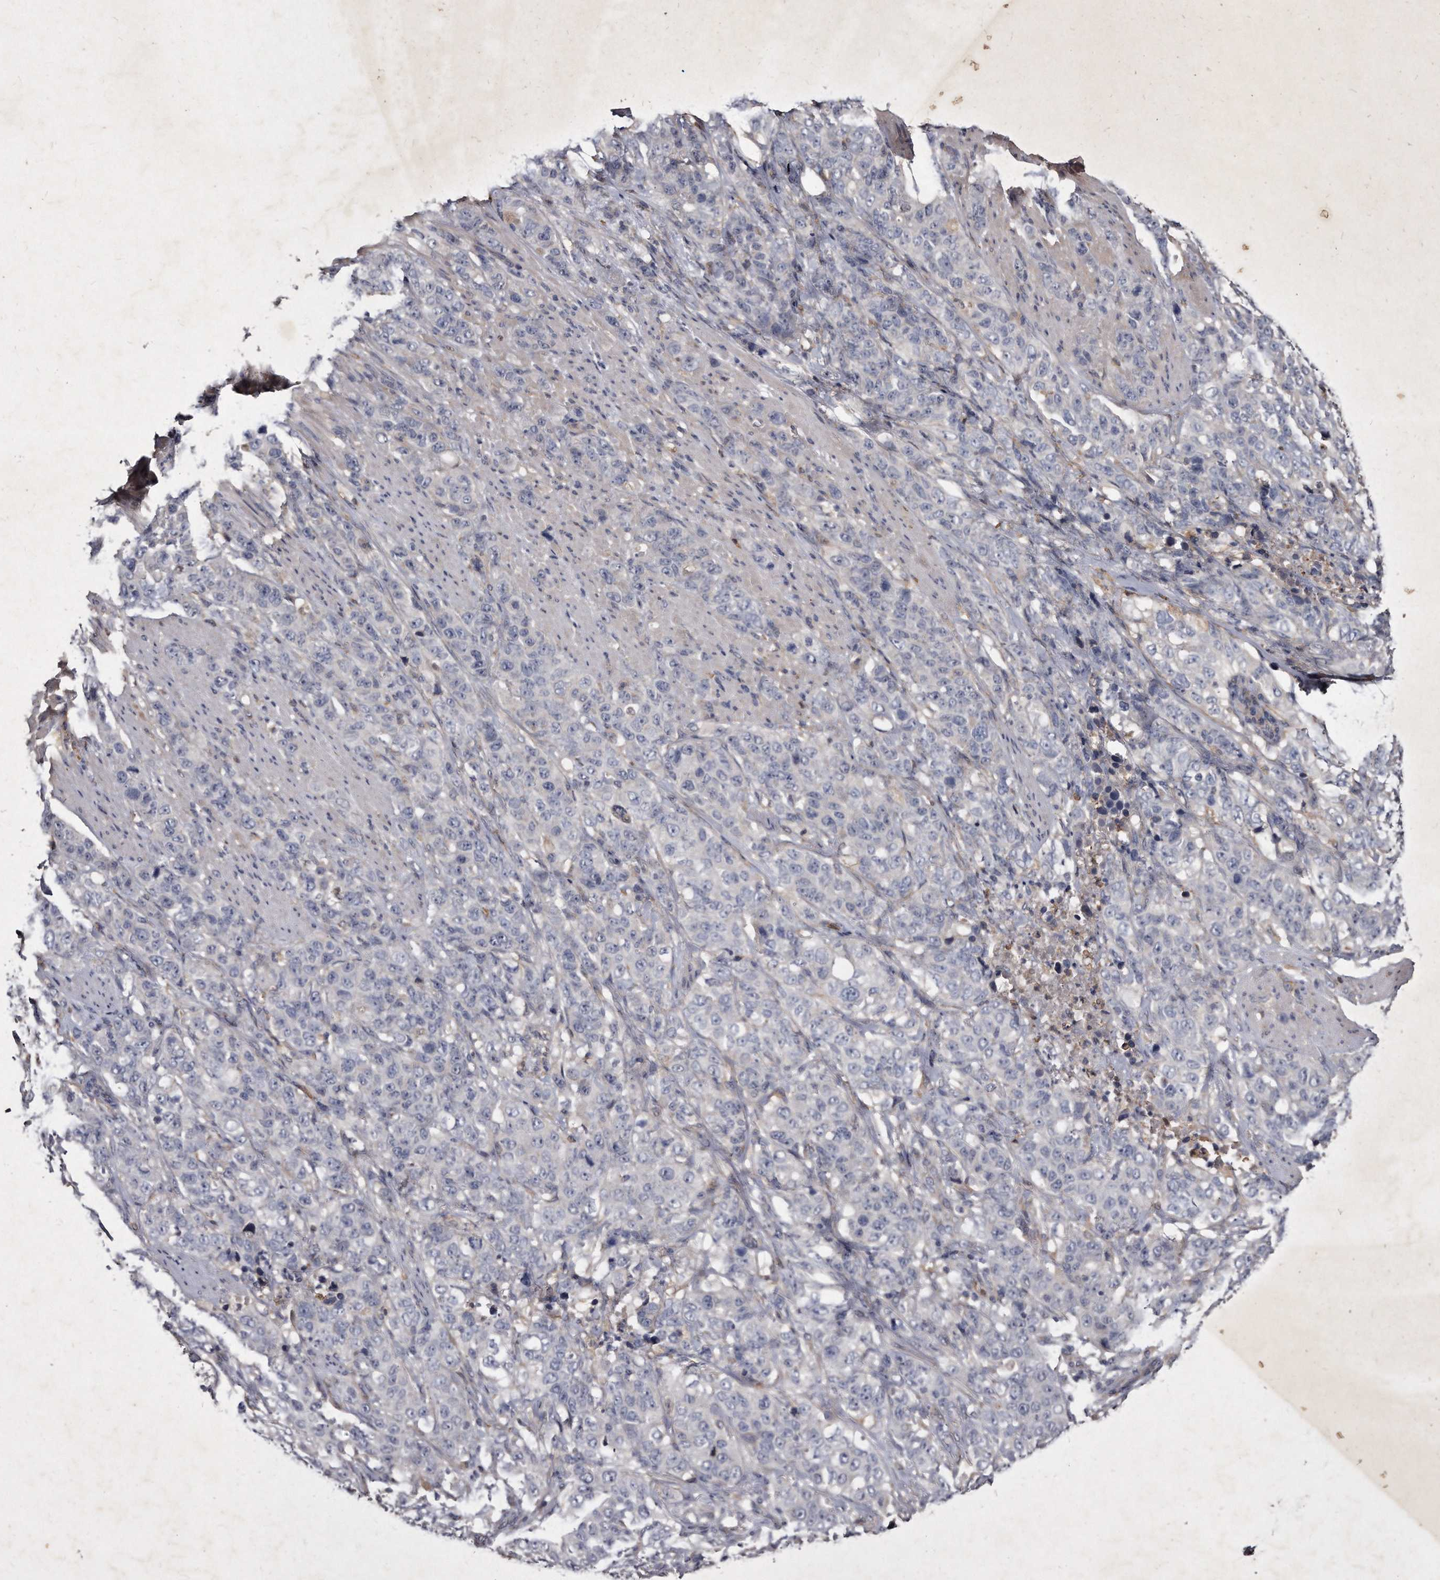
{"staining": {"intensity": "negative", "quantity": "none", "location": "none"}, "tissue": "stomach cancer", "cell_type": "Tumor cells", "image_type": "cancer", "snomed": [{"axis": "morphology", "description": "Adenocarcinoma, NOS"}, {"axis": "topography", "description": "Stomach"}], "caption": "Tumor cells show no significant protein expression in adenocarcinoma (stomach).", "gene": "KLHDC3", "patient": {"sex": "male", "age": 48}}